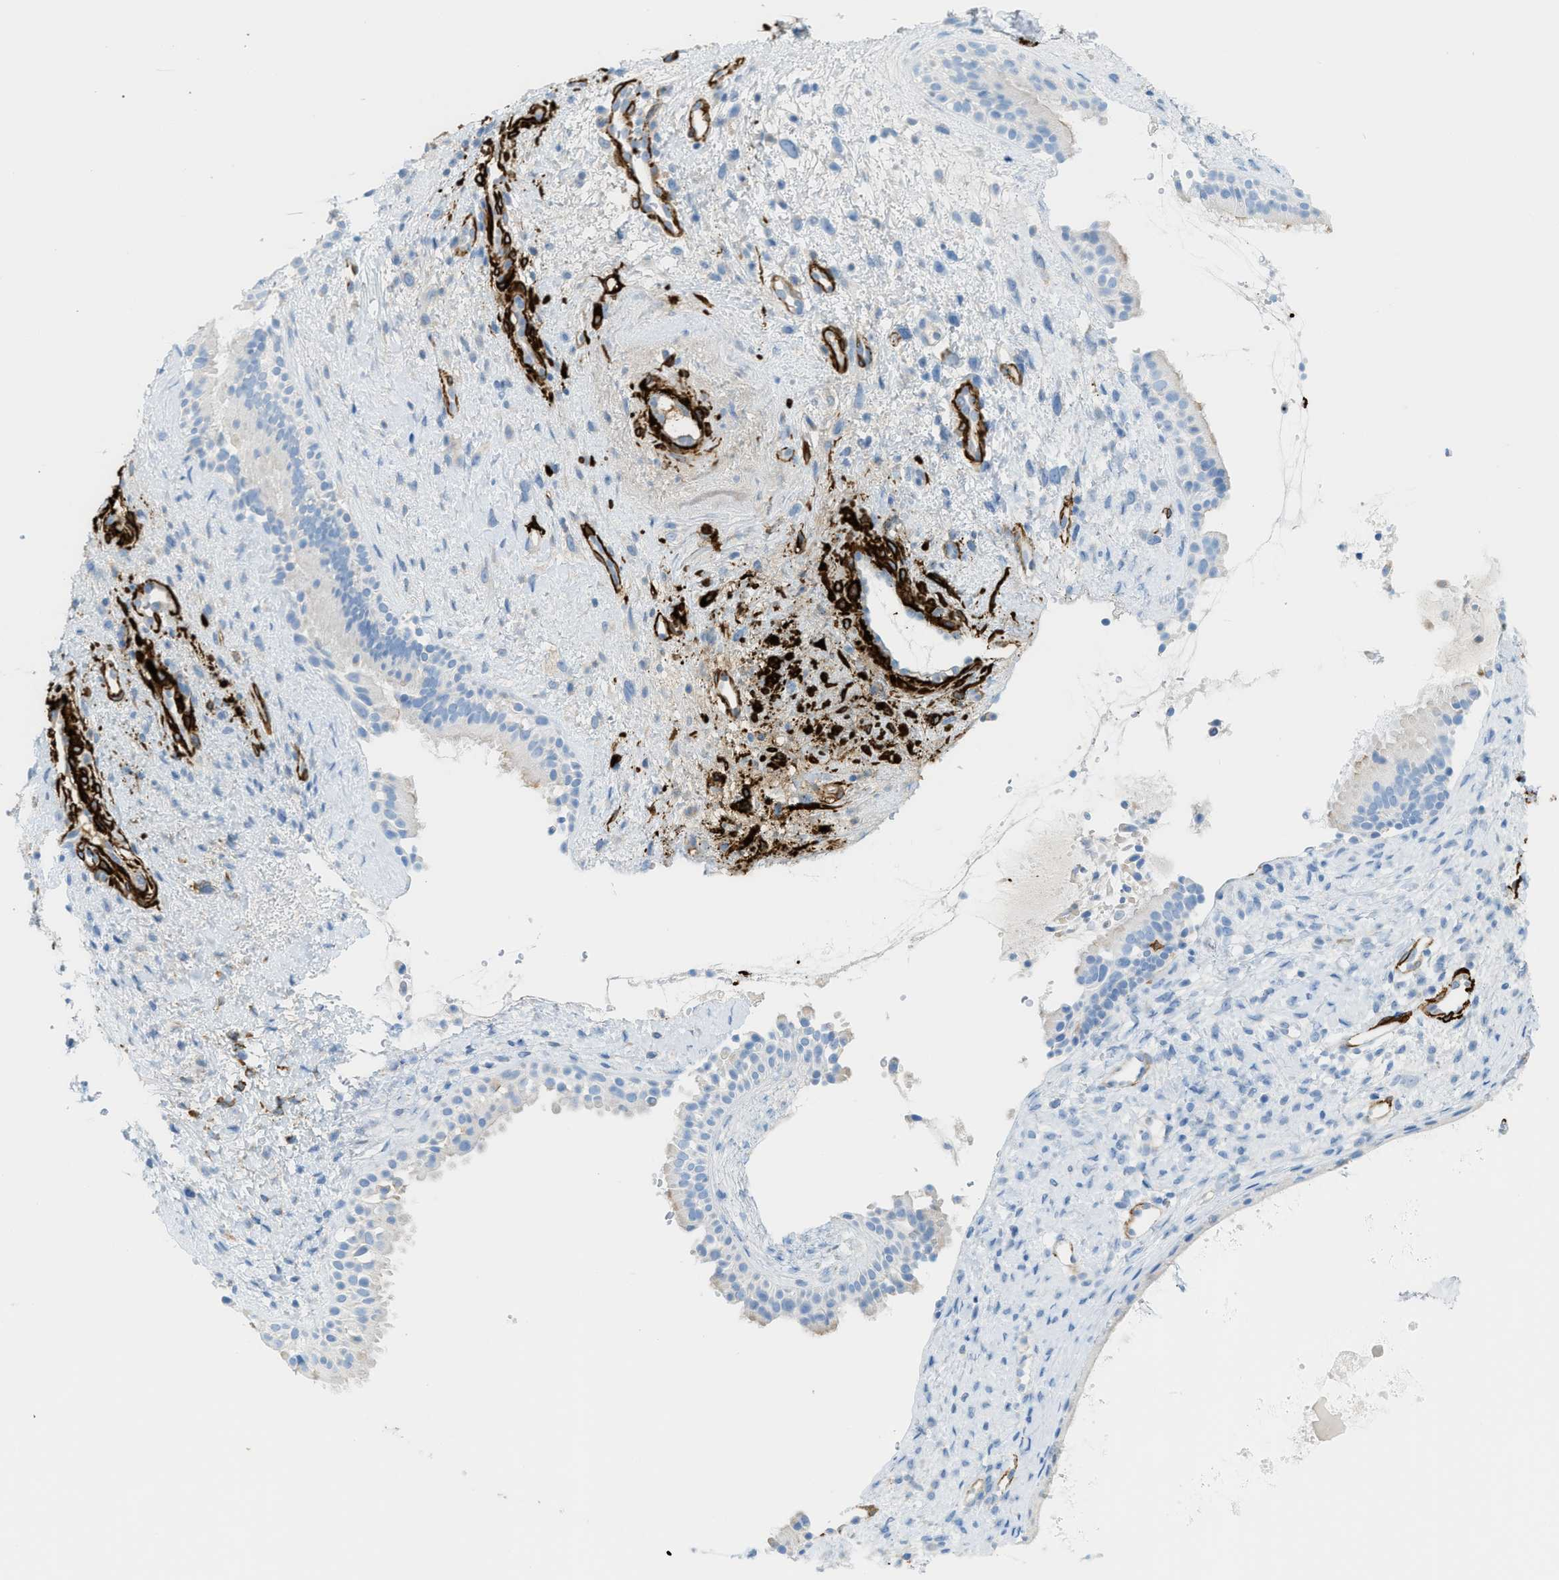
{"staining": {"intensity": "negative", "quantity": "none", "location": "none"}, "tissue": "nasopharynx", "cell_type": "Respiratory epithelial cells", "image_type": "normal", "snomed": [{"axis": "morphology", "description": "Normal tissue, NOS"}, {"axis": "topography", "description": "Nasopharynx"}], "caption": "This is a photomicrograph of immunohistochemistry (IHC) staining of normal nasopharynx, which shows no staining in respiratory epithelial cells. The staining was performed using DAB to visualize the protein expression in brown, while the nuclei were stained in blue with hematoxylin (Magnification: 20x).", "gene": "MYH11", "patient": {"sex": "male", "age": 22}}